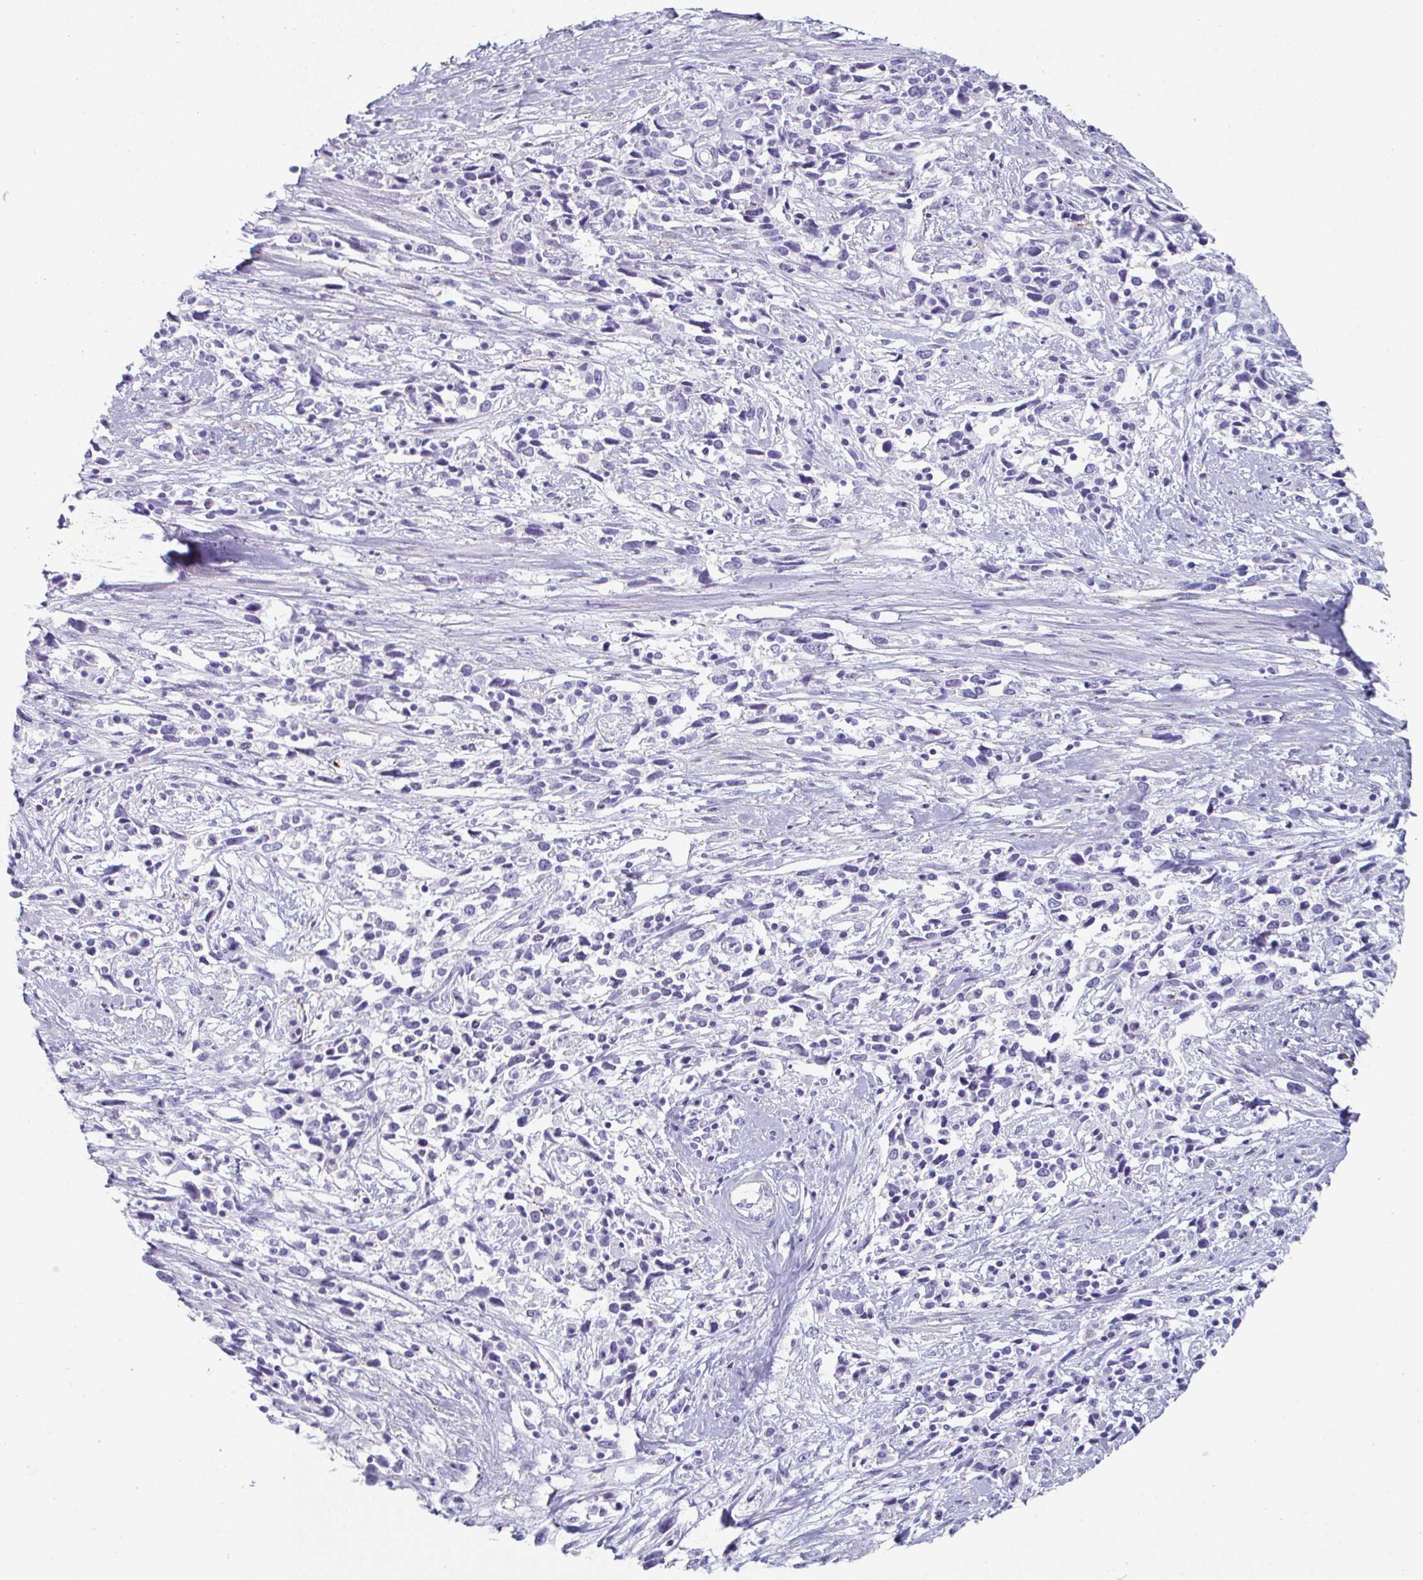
{"staining": {"intensity": "negative", "quantity": "none", "location": "none"}, "tissue": "cervical cancer", "cell_type": "Tumor cells", "image_type": "cancer", "snomed": [{"axis": "morphology", "description": "Adenocarcinoma, NOS"}, {"axis": "topography", "description": "Cervix"}], "caption": "High magnification brightfield microscopy of cervical cancer stained with DAB (3,3'-diaminobenzidine) (brown) and counterstained with hematoxylin (blue): tumor cells show no significant staining. Nuclei are stained in blue.", "gene": "CREG2", "patient": {"sex": "female", "age": 40}}